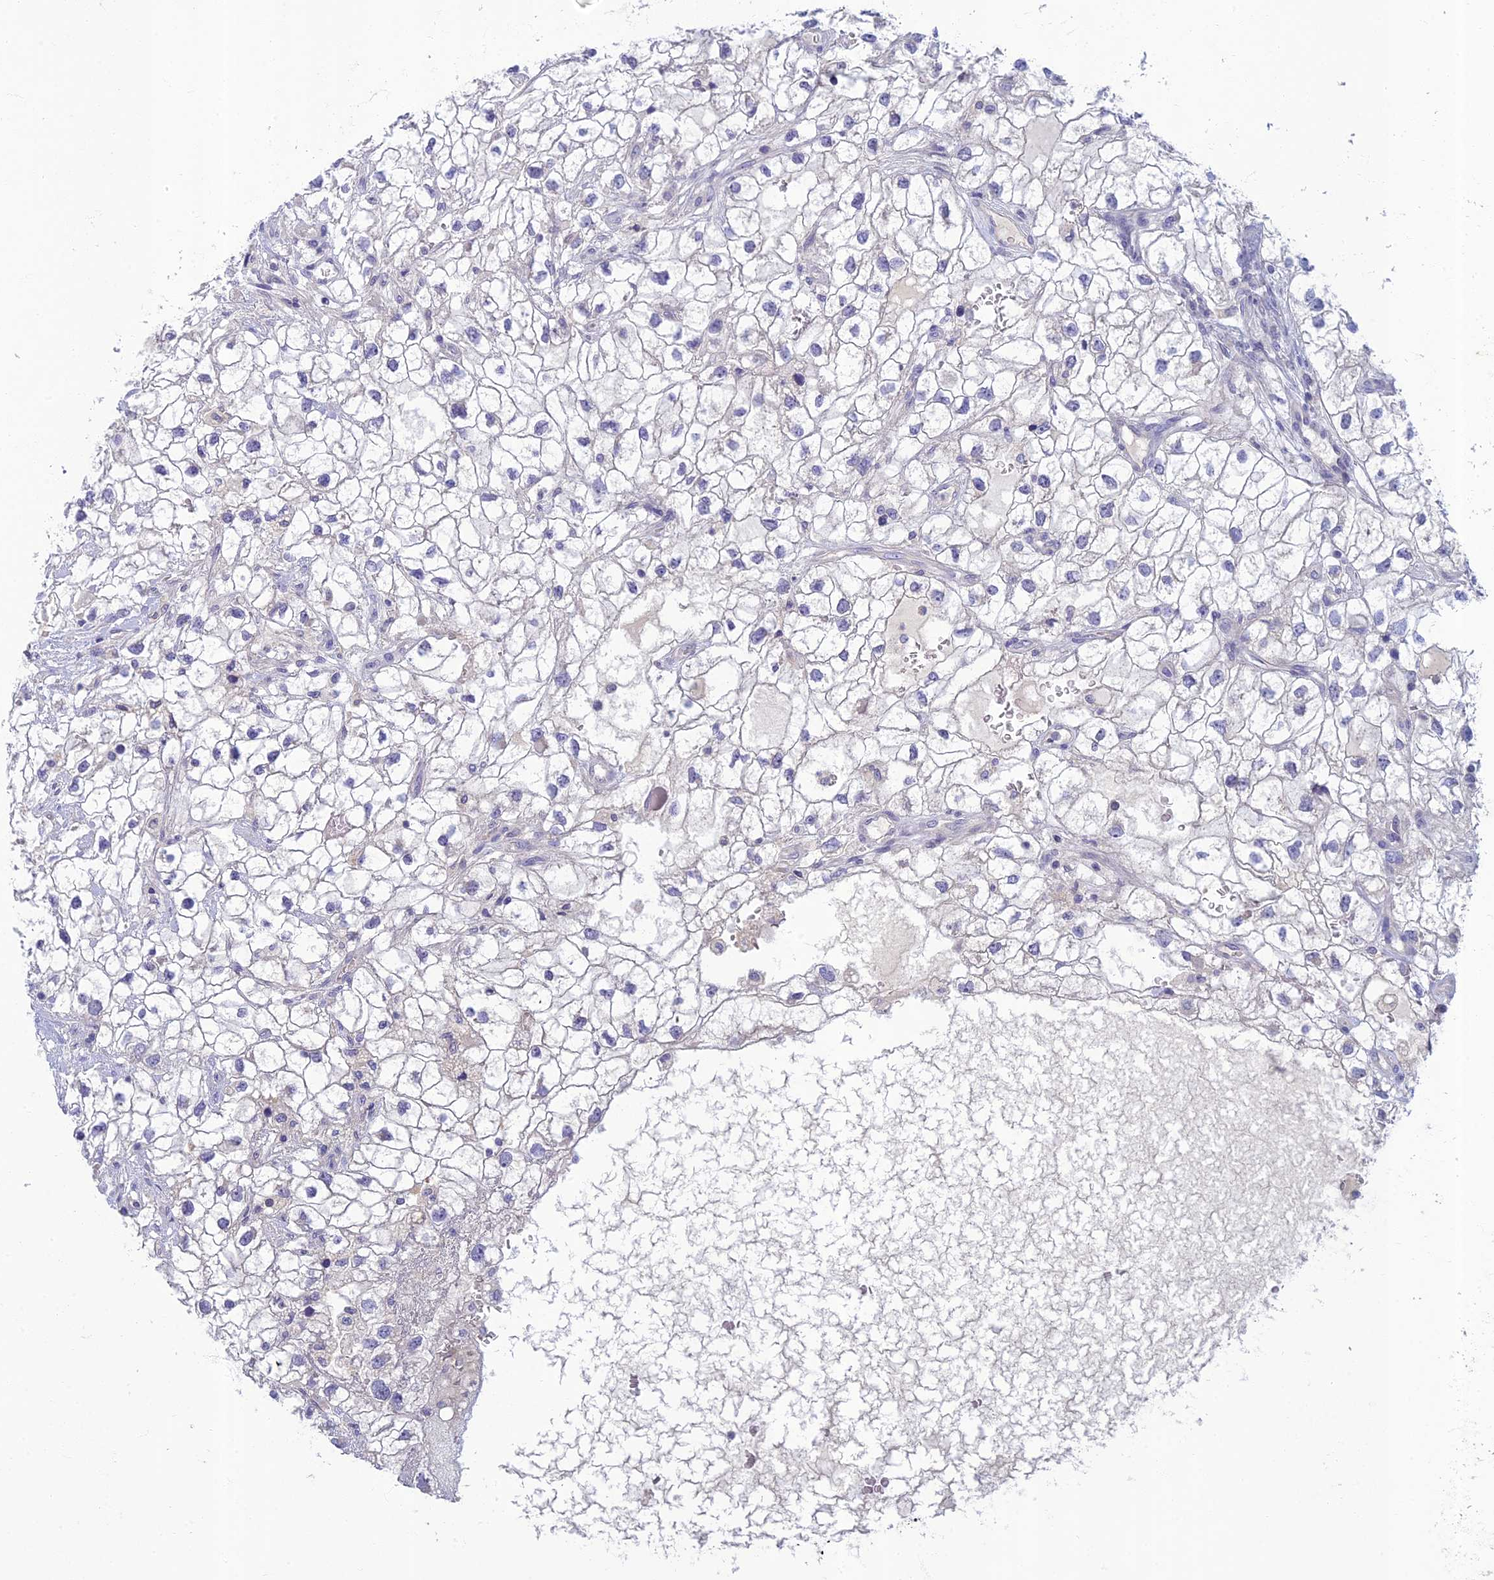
{"staining": {"intensity": "negative", "quantity": "none", "location": "none"}, "tissue": "renal cancer", "cell_type": "Tumor cells", "image_type": "cancer", "snomed": [{"axis": "morphology", "description": "Adenocarcinoma, NOS"}, {"axis": "topography", "description": "Kidney"}], "caption": "Protein analysis of renal adenocarcinoma displays no significant staining in tumor cells.", "gene": "SLC25A41", "patient": {"sex": "male", "age": 59}}